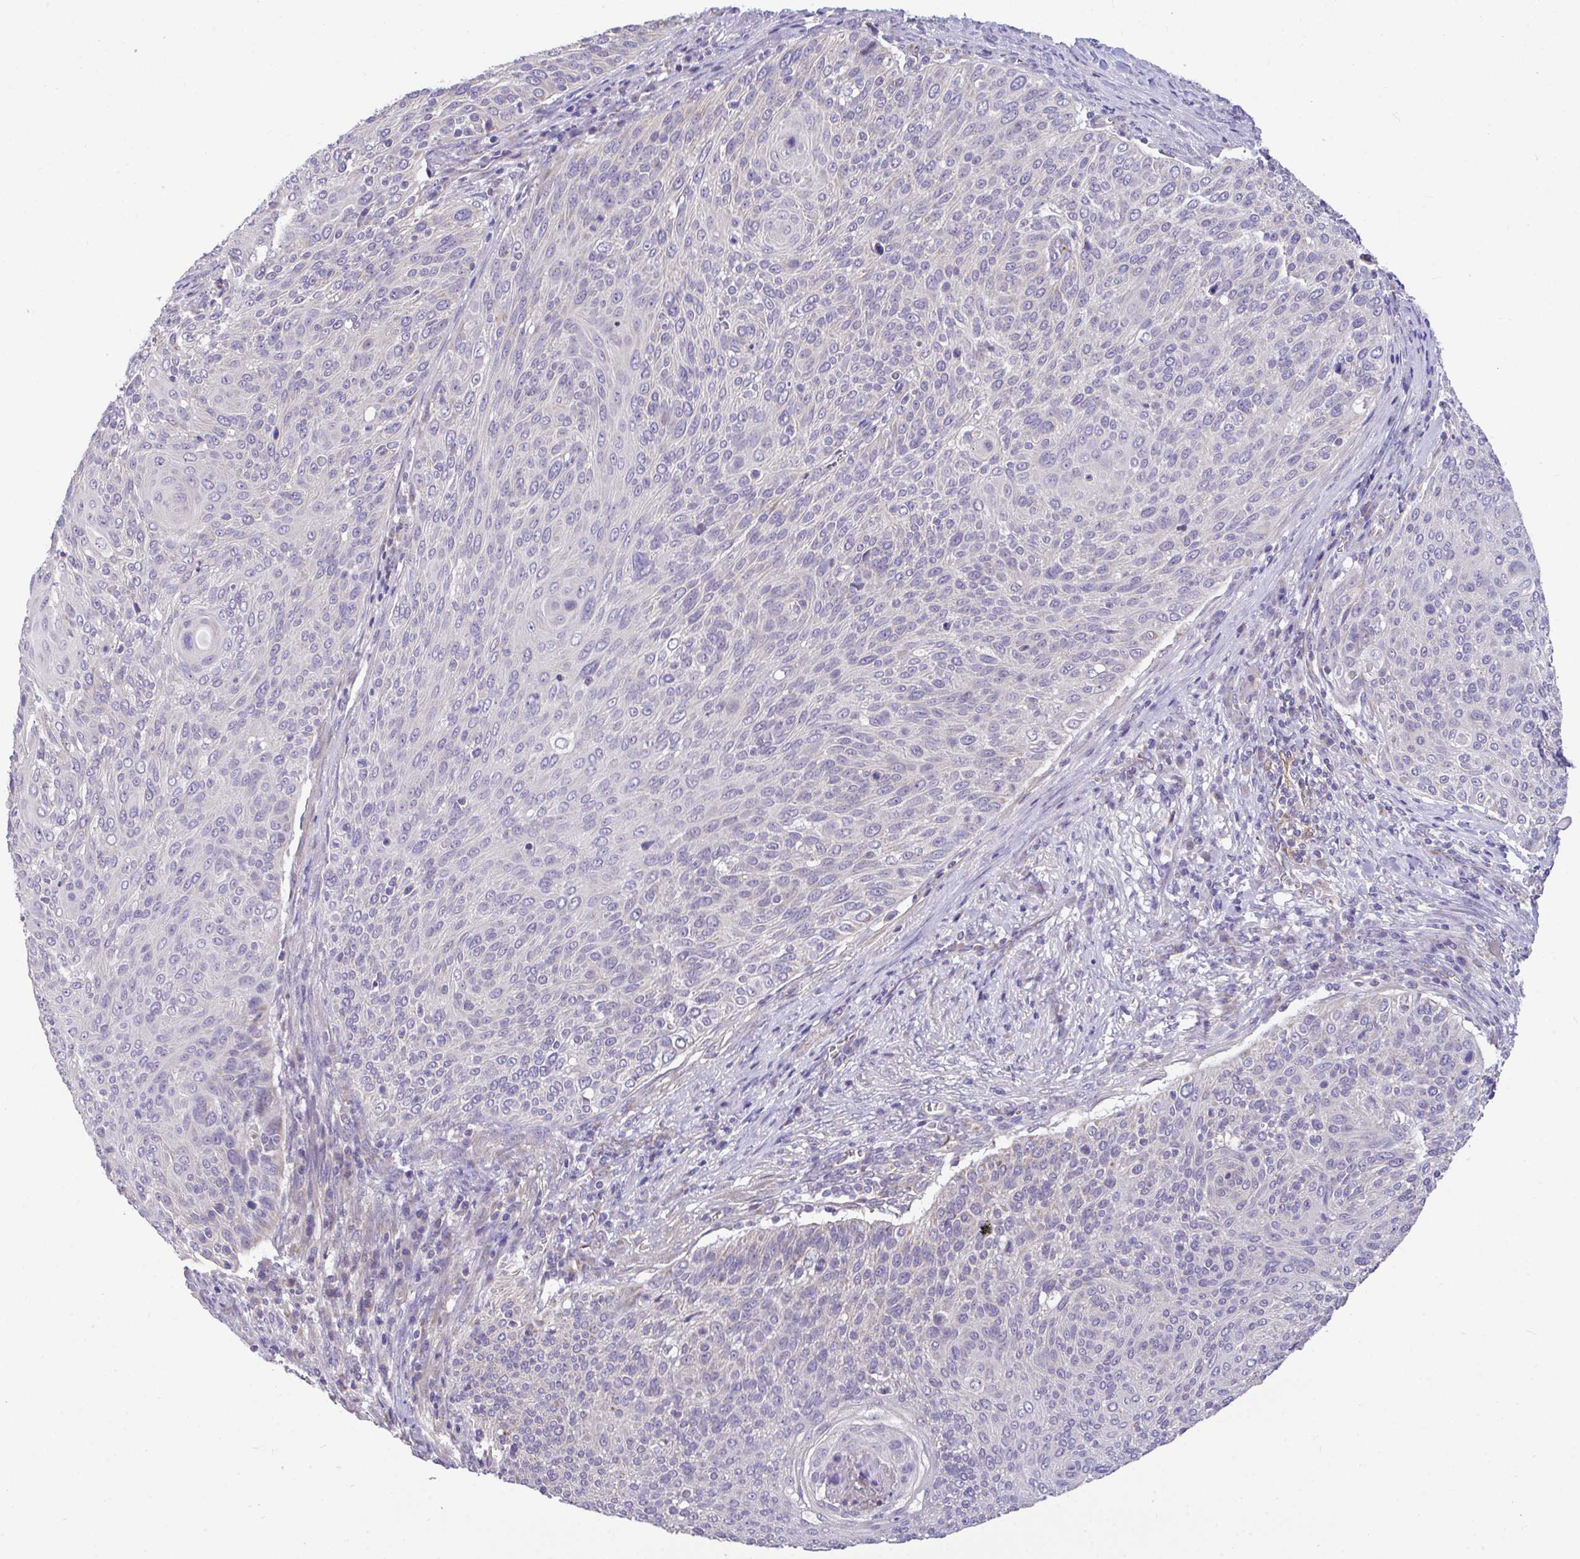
{"staining": {"intensity": "negative", "quantity": "none", "location": "none"}, "tissue": "cervical cancer", "cell_type": "Tumor cells", "image_type": "cancer", "snomed": [{"axis": "morphology", "description": "Squamous cell carcinoma, NOS"}, {"axis": "topography", "description": "Cervix"}], "caption": "The histopathology image exhibits no significant positivity in tumor cells of squamous cell carcinoma (cervical).", "gene": "SARS2", "patient": {"sex": "female", "age": 31}}